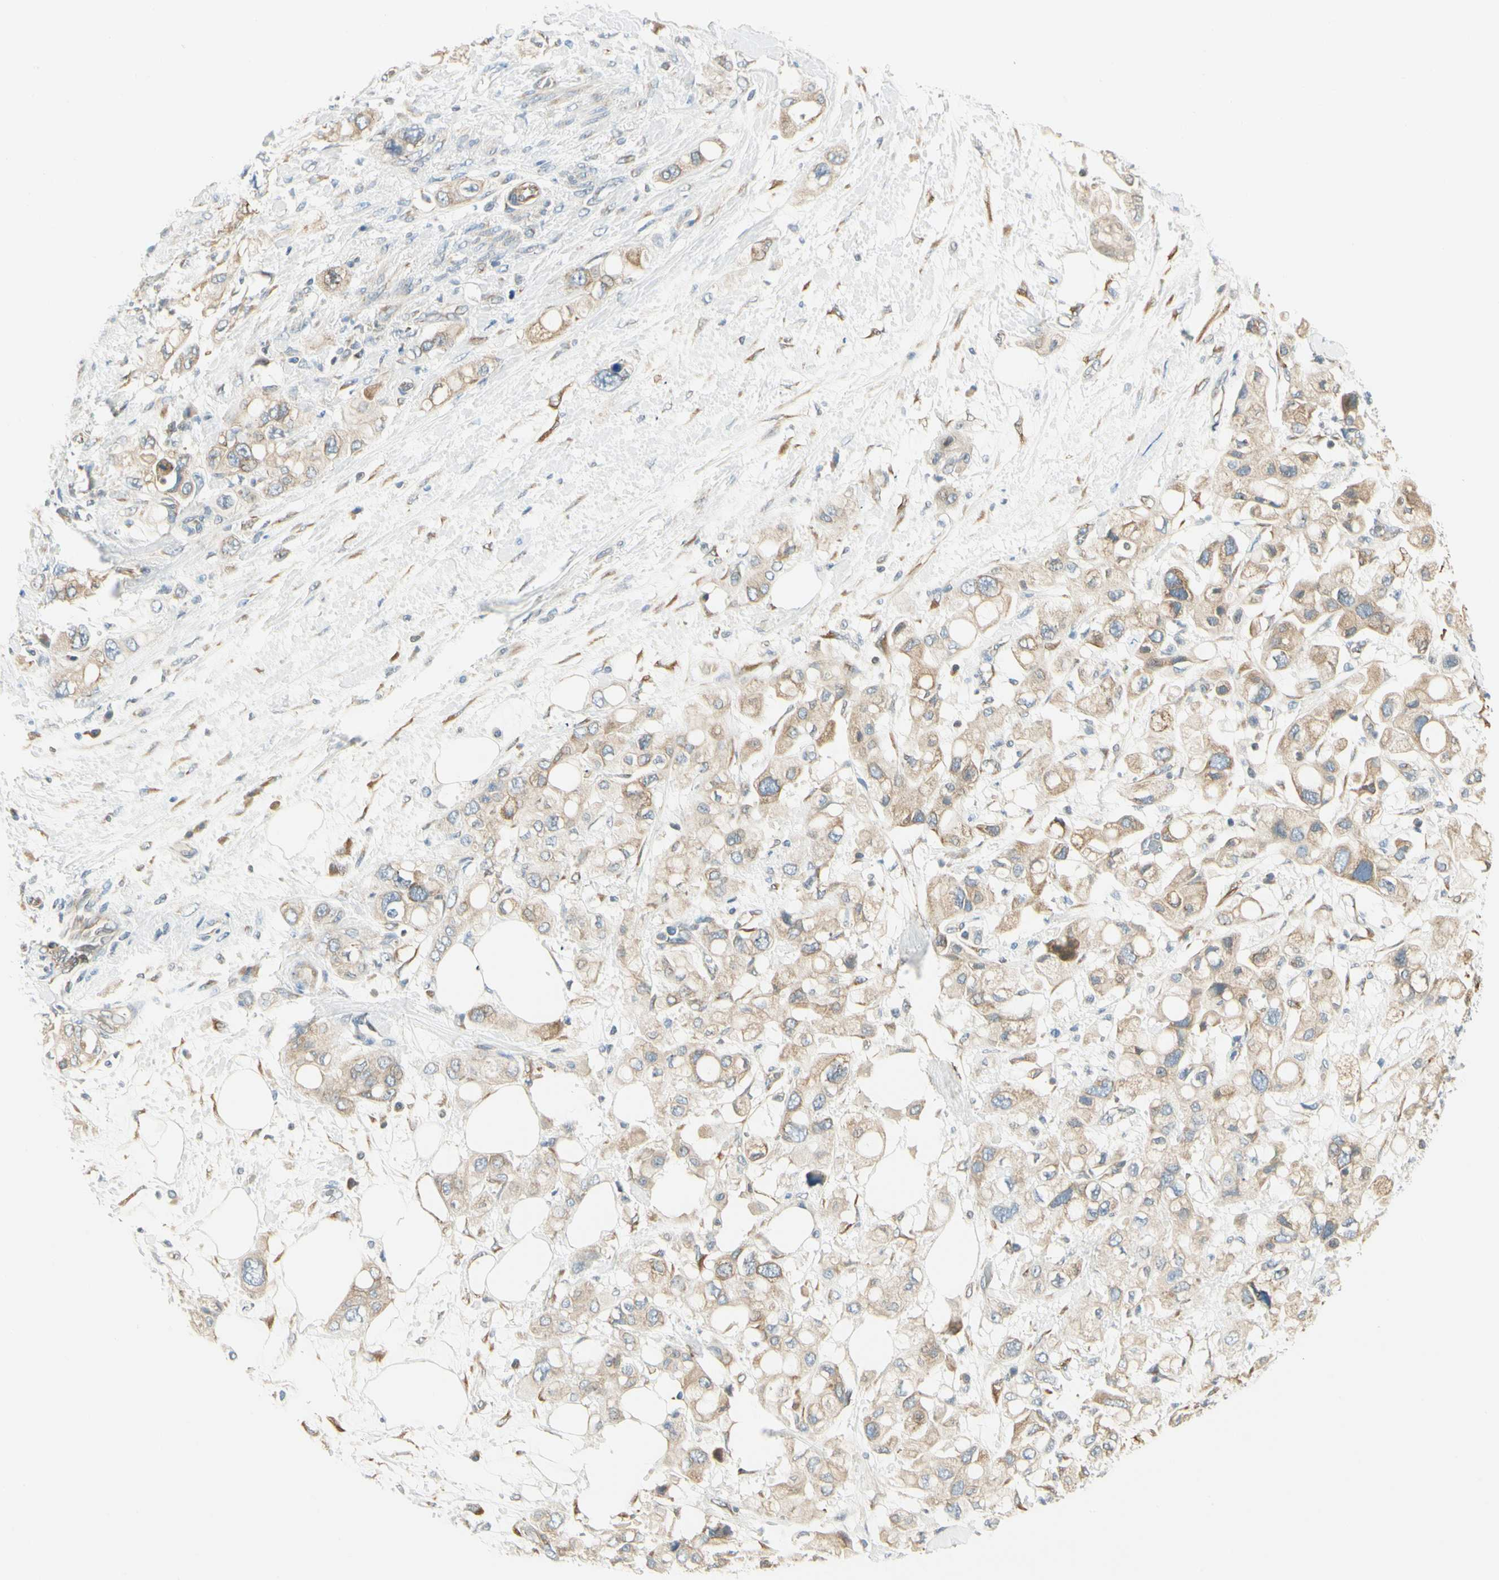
{"staining": {"intensity": "weak", "quantity": "25%-75%", "location": "cytoplasmic/membranous"}, "tissue": "pancreatic cancer", "cell_type": "Tumor cells", "image_type": "cancer", "snomed": [{"axis": "morphology", "description": "Adenocarcinoma, NOS"}, {"axis": "topography", "description": "Pancreas"}], "caption": "A brown stain shows weak cytoplasmic/membranous expression of a protein in human adenocarcinoma (pancreatic) tumor cells. The staining was performed using DAB, with brown indicating positive protein expression. Nuclei are stained blue with hematoxylin.", "gene": "IGDCC4", "patient": {"sex": "female", "age": 56}}